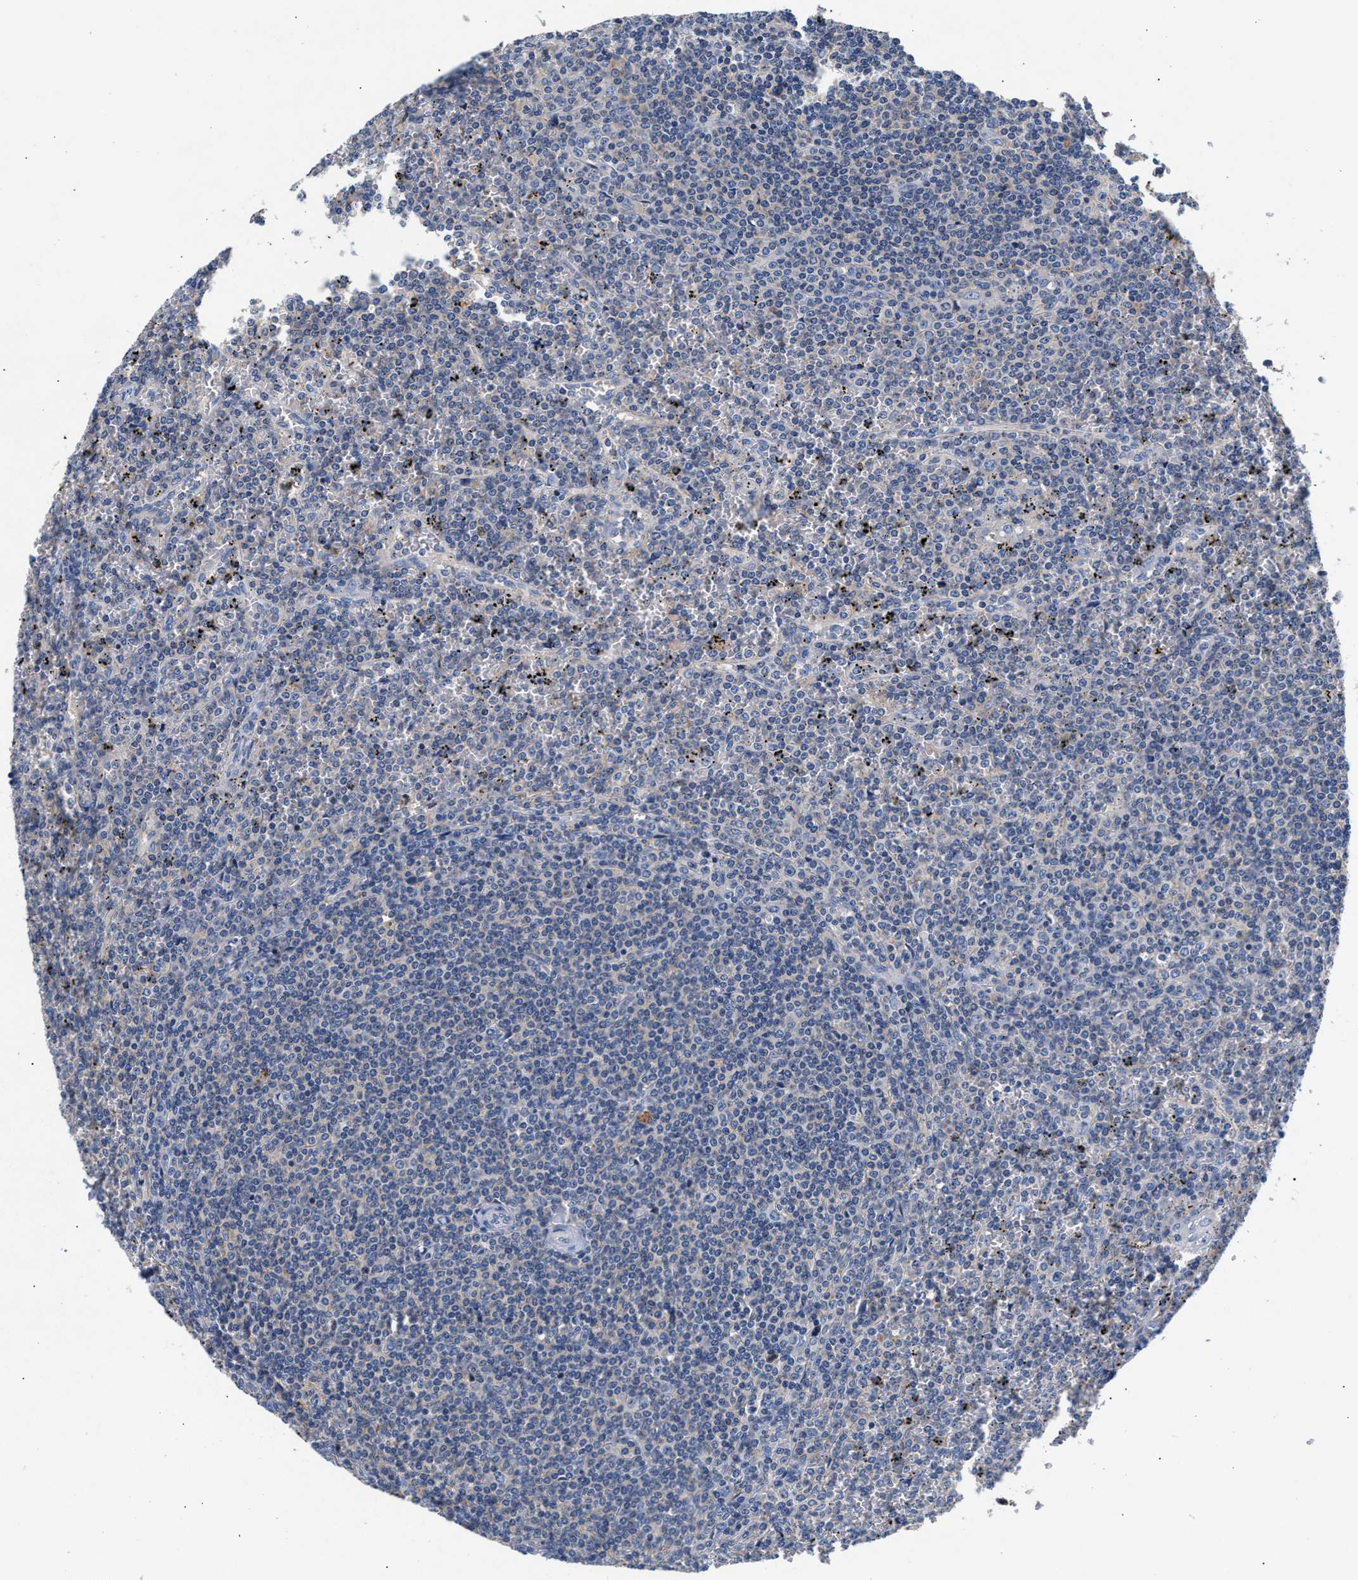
{"staining": {"intensity": "negative", "quantity": "none", "location": "none"}, "tissue": "lymphoma", "cell_type": "Tumor cells", "image_type": "cancer", "snomed": [{"axis": "morphology", "description": "Malignant lymphoma, non-Hodgkin's type, Low grade"}, {"axis": "topography", "description": "Spleen"}], "caption": "IHC image of neoplastic tissue: human malignant lymphoma, non-Hodgkin's type (low-grade) stained with DAB (3,3'-diaminobenzidine) shows no significant protein staining in tumor cells.", "gene": "GNAI3", "patient": {"sex": "female", "age": 19}}